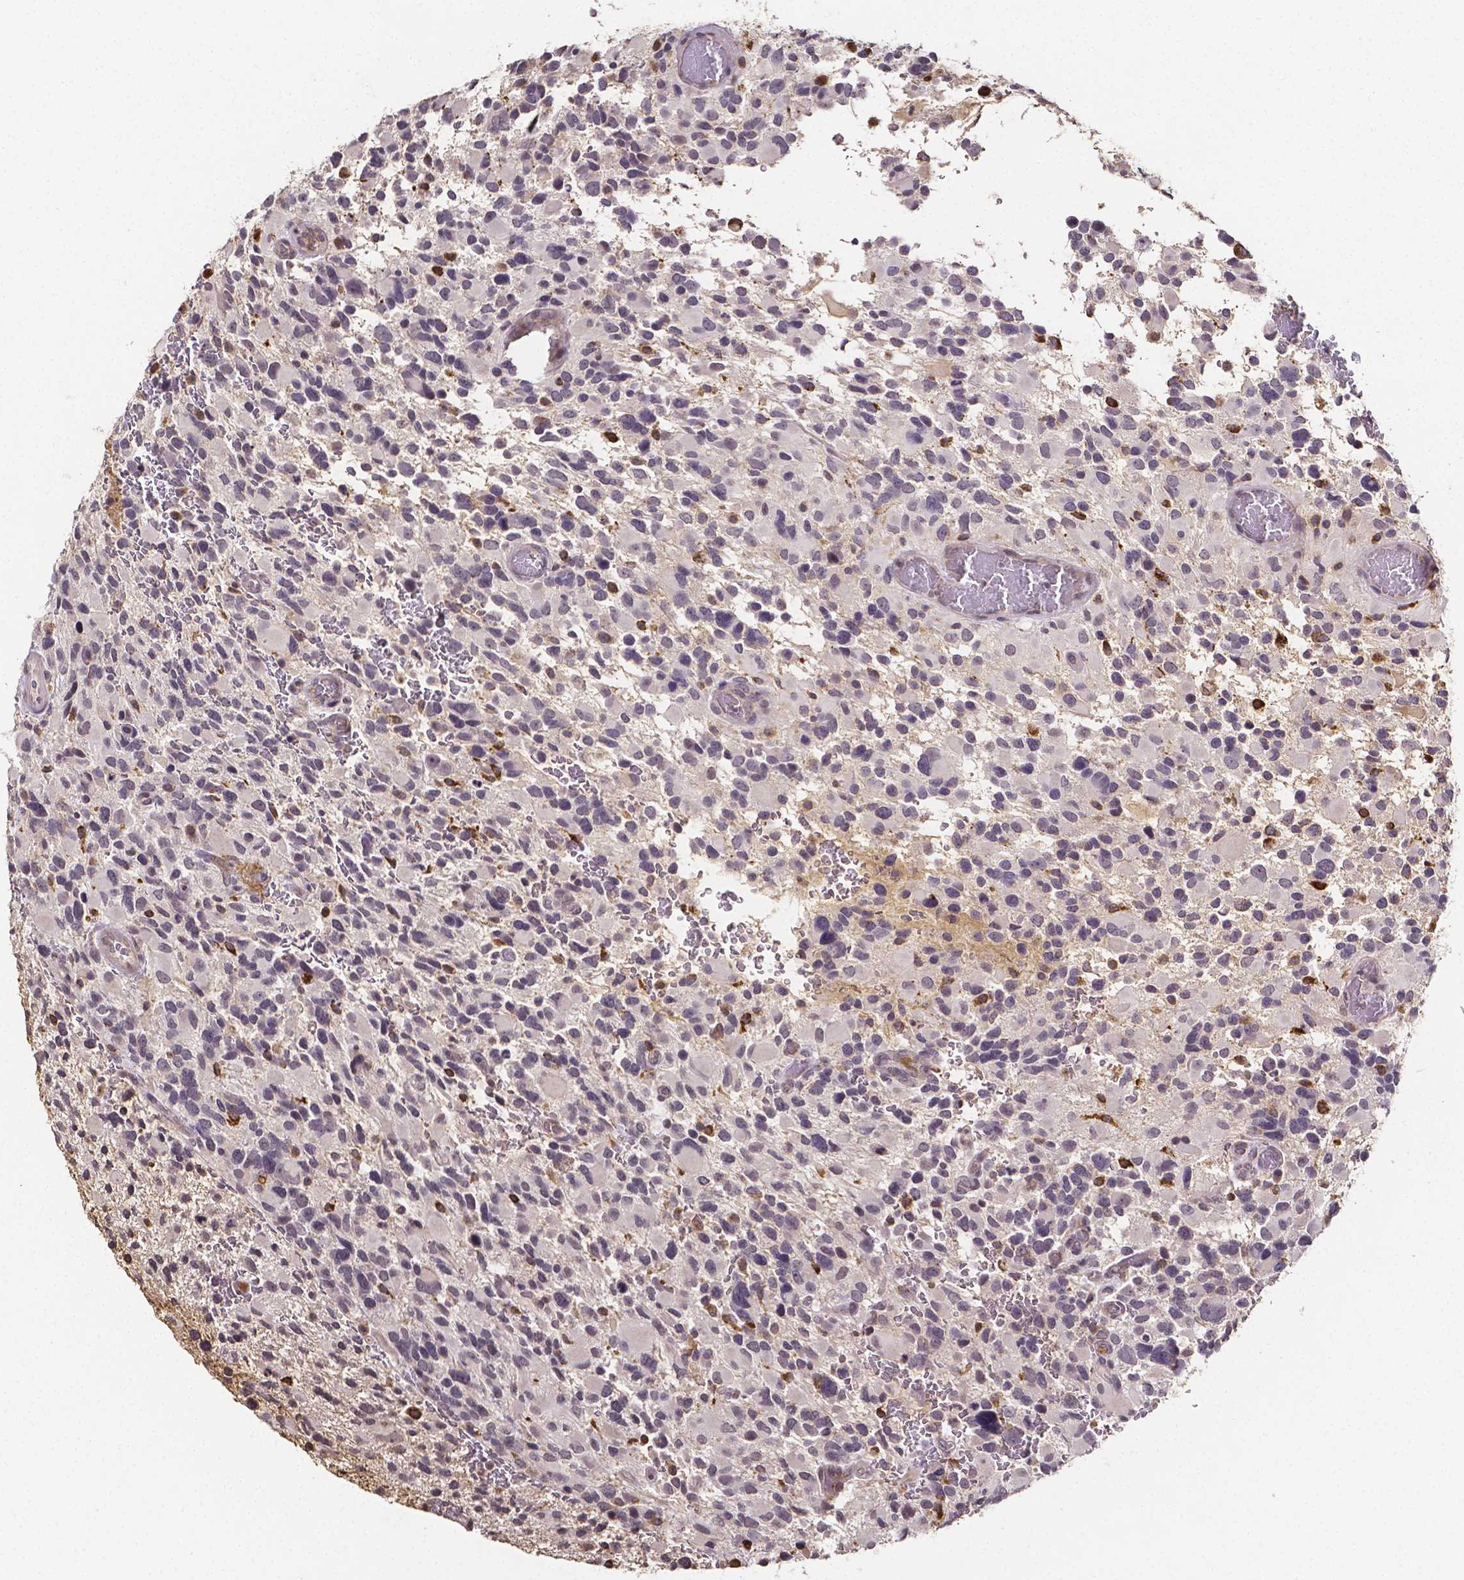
{"staining": {"intensity": "negative", "quantity": "none", "location": "none"}, "tissue": "glioma", "cell_type": "Tumor cells", "image_type": "cancer", "snomed": [{"axis": "morphology", "description": "Glioma, malignant, Low grade"}, {"axis": "topography", "description": "Brain"}], "caption": "There is no significant expression in tumor cells of malignant glioma (low-grade).", "gene": "NRGN", "patient": {"sex": "female", "age": 32}}